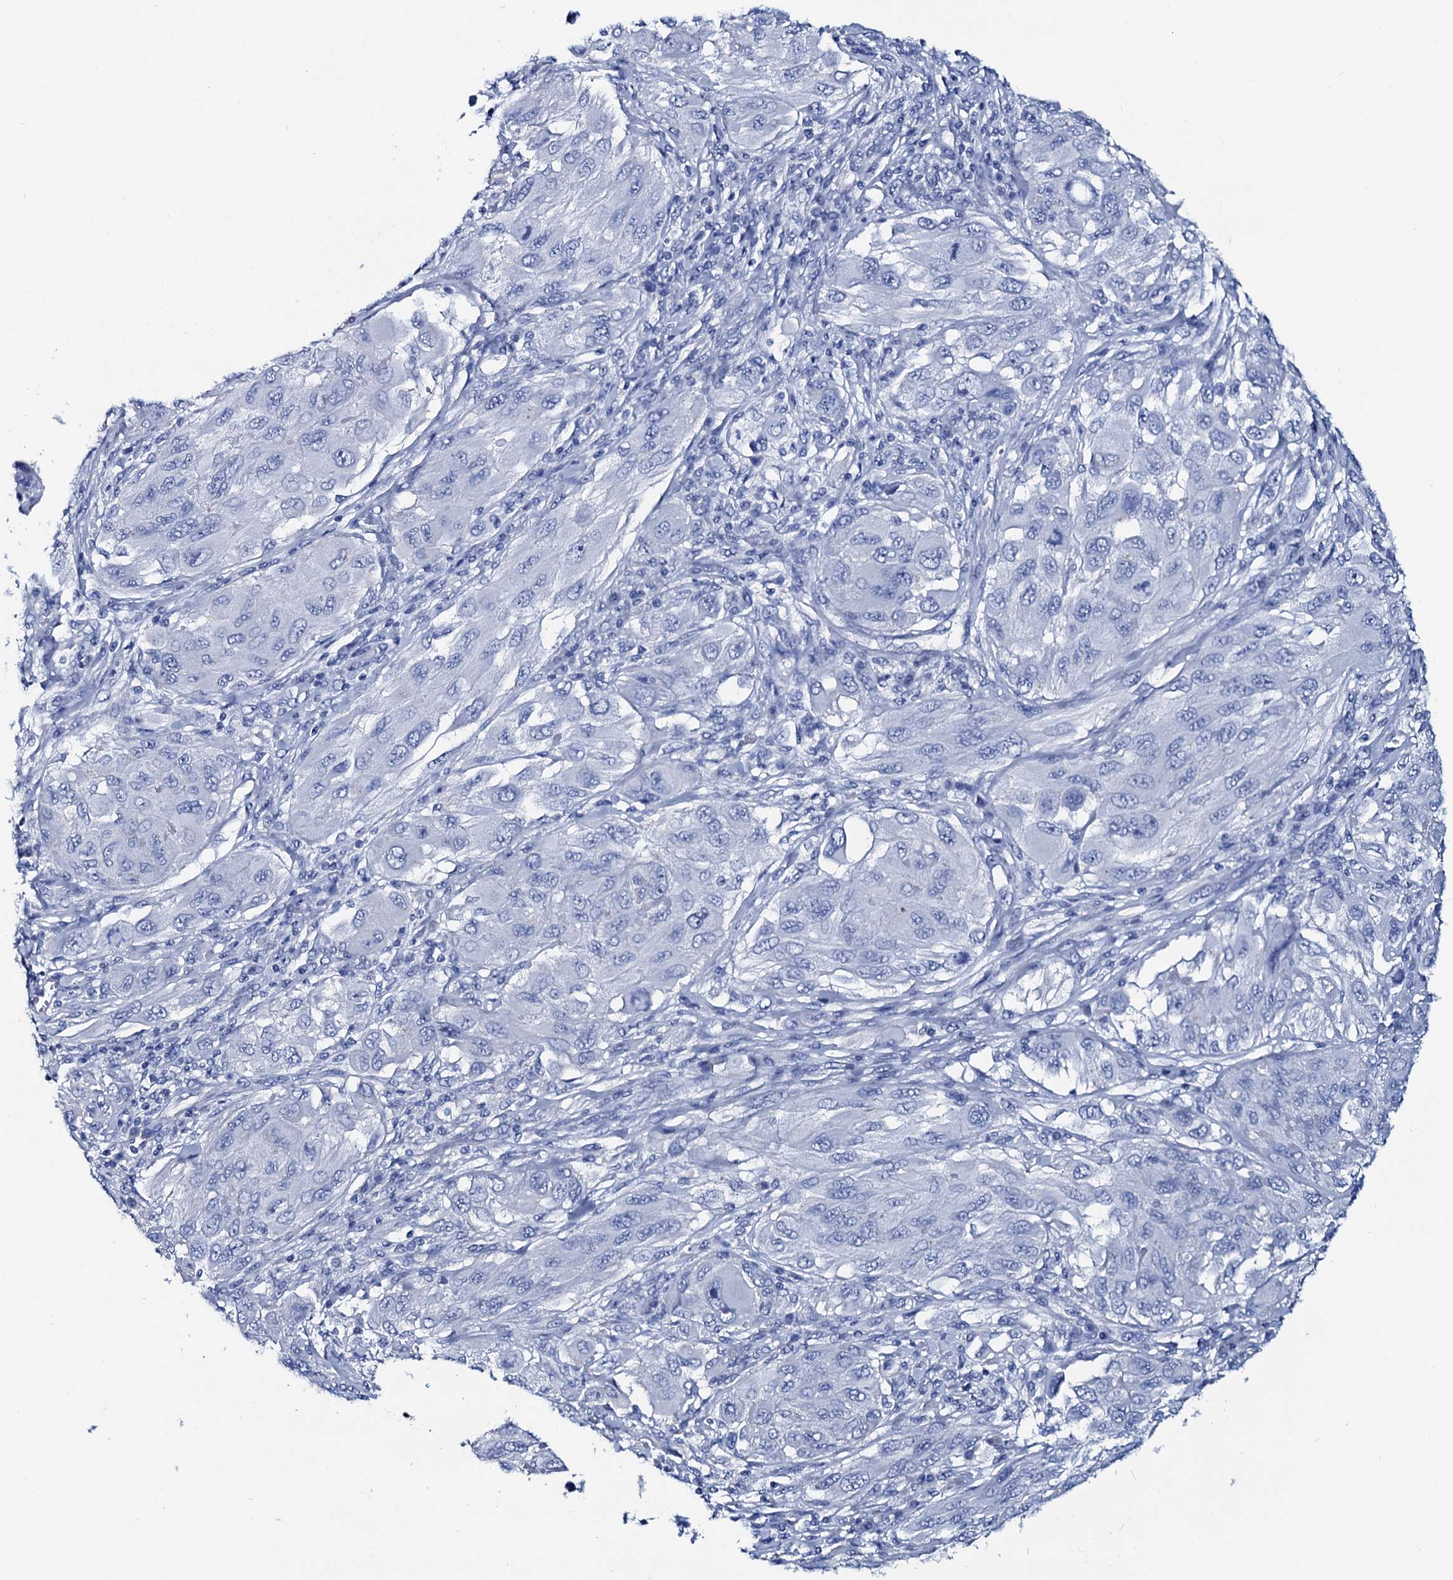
{"staining": {"intensity": "negative", "quantity": "none", "location": "none"}, "tissue": "melanoma", "cell_type": "Tumor cells", "image_type": "cancer", "snomed": [{"axis": "morphology", "description": "Malignant melanoma, NOS"}, {"axis": "topography", "description": "Skin"}], "caption": "A micrograph of human melanoma is negative for staining in tumor cells.", "gene": "GYS2", "patient": {"sex": "female", "age": 91}}